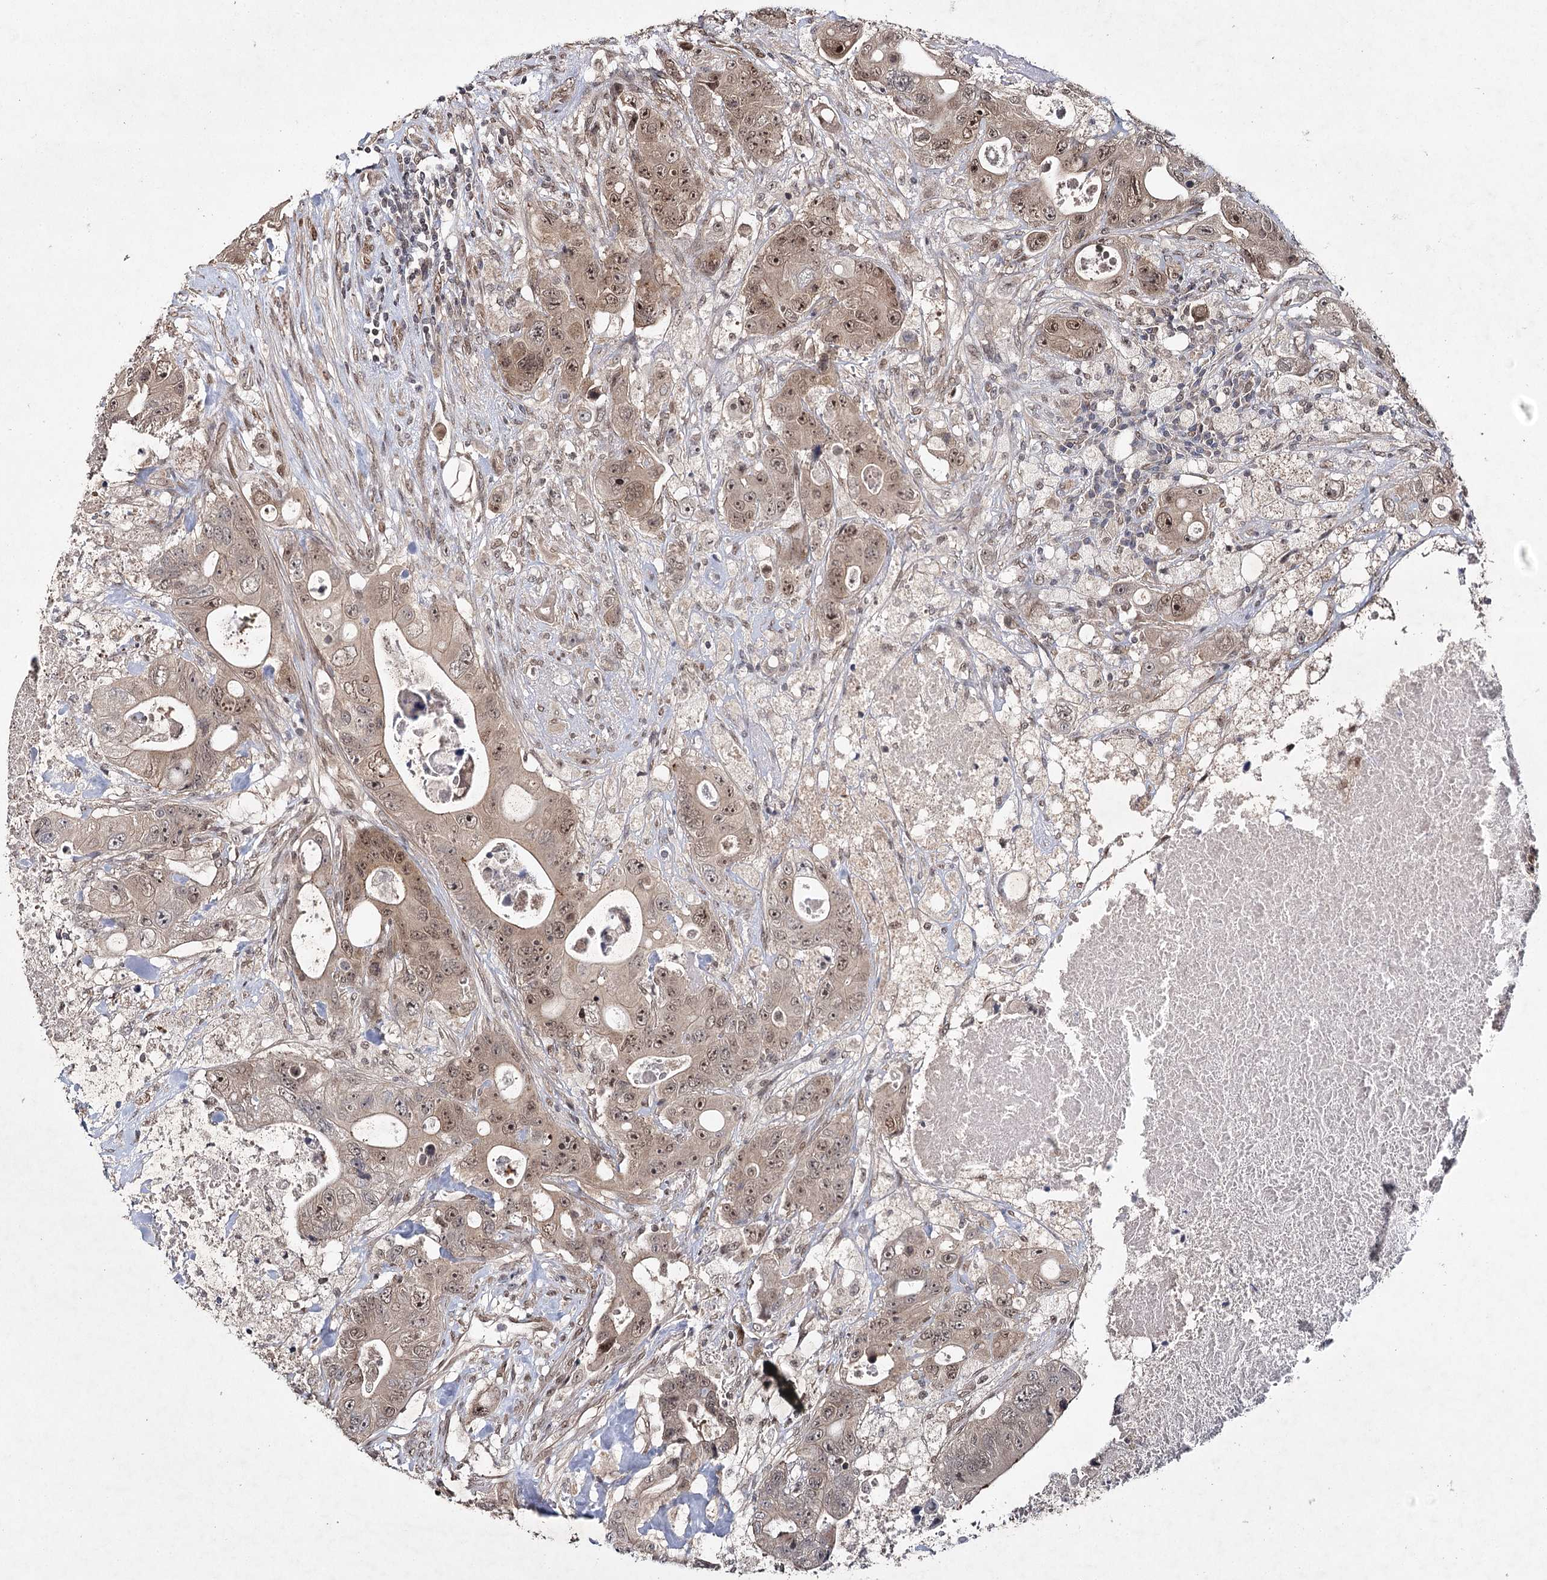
{"staining": {"intensity": "moderate", "quantity": ">75%", "location": "nuclear"}, "tissue": "colorectal cancer", "cell_type": "Tumor cells", "image_type": "cancer", "snomed": [{"axis": "morphology", "description": "Adenocarcinoma, NOS"}, {"axis": "topography", "description": "Colon"}], "caption": "Colorectal cancer stained with DAB (3,3'-diaminobenzidine) immunohistochemistry (IHC) shows medium levels of moderate nuclear expression in approximately >75% of tumor cells.", "gene": "DCUN1D4", "patient": {"sex": "female", "age": 46}}